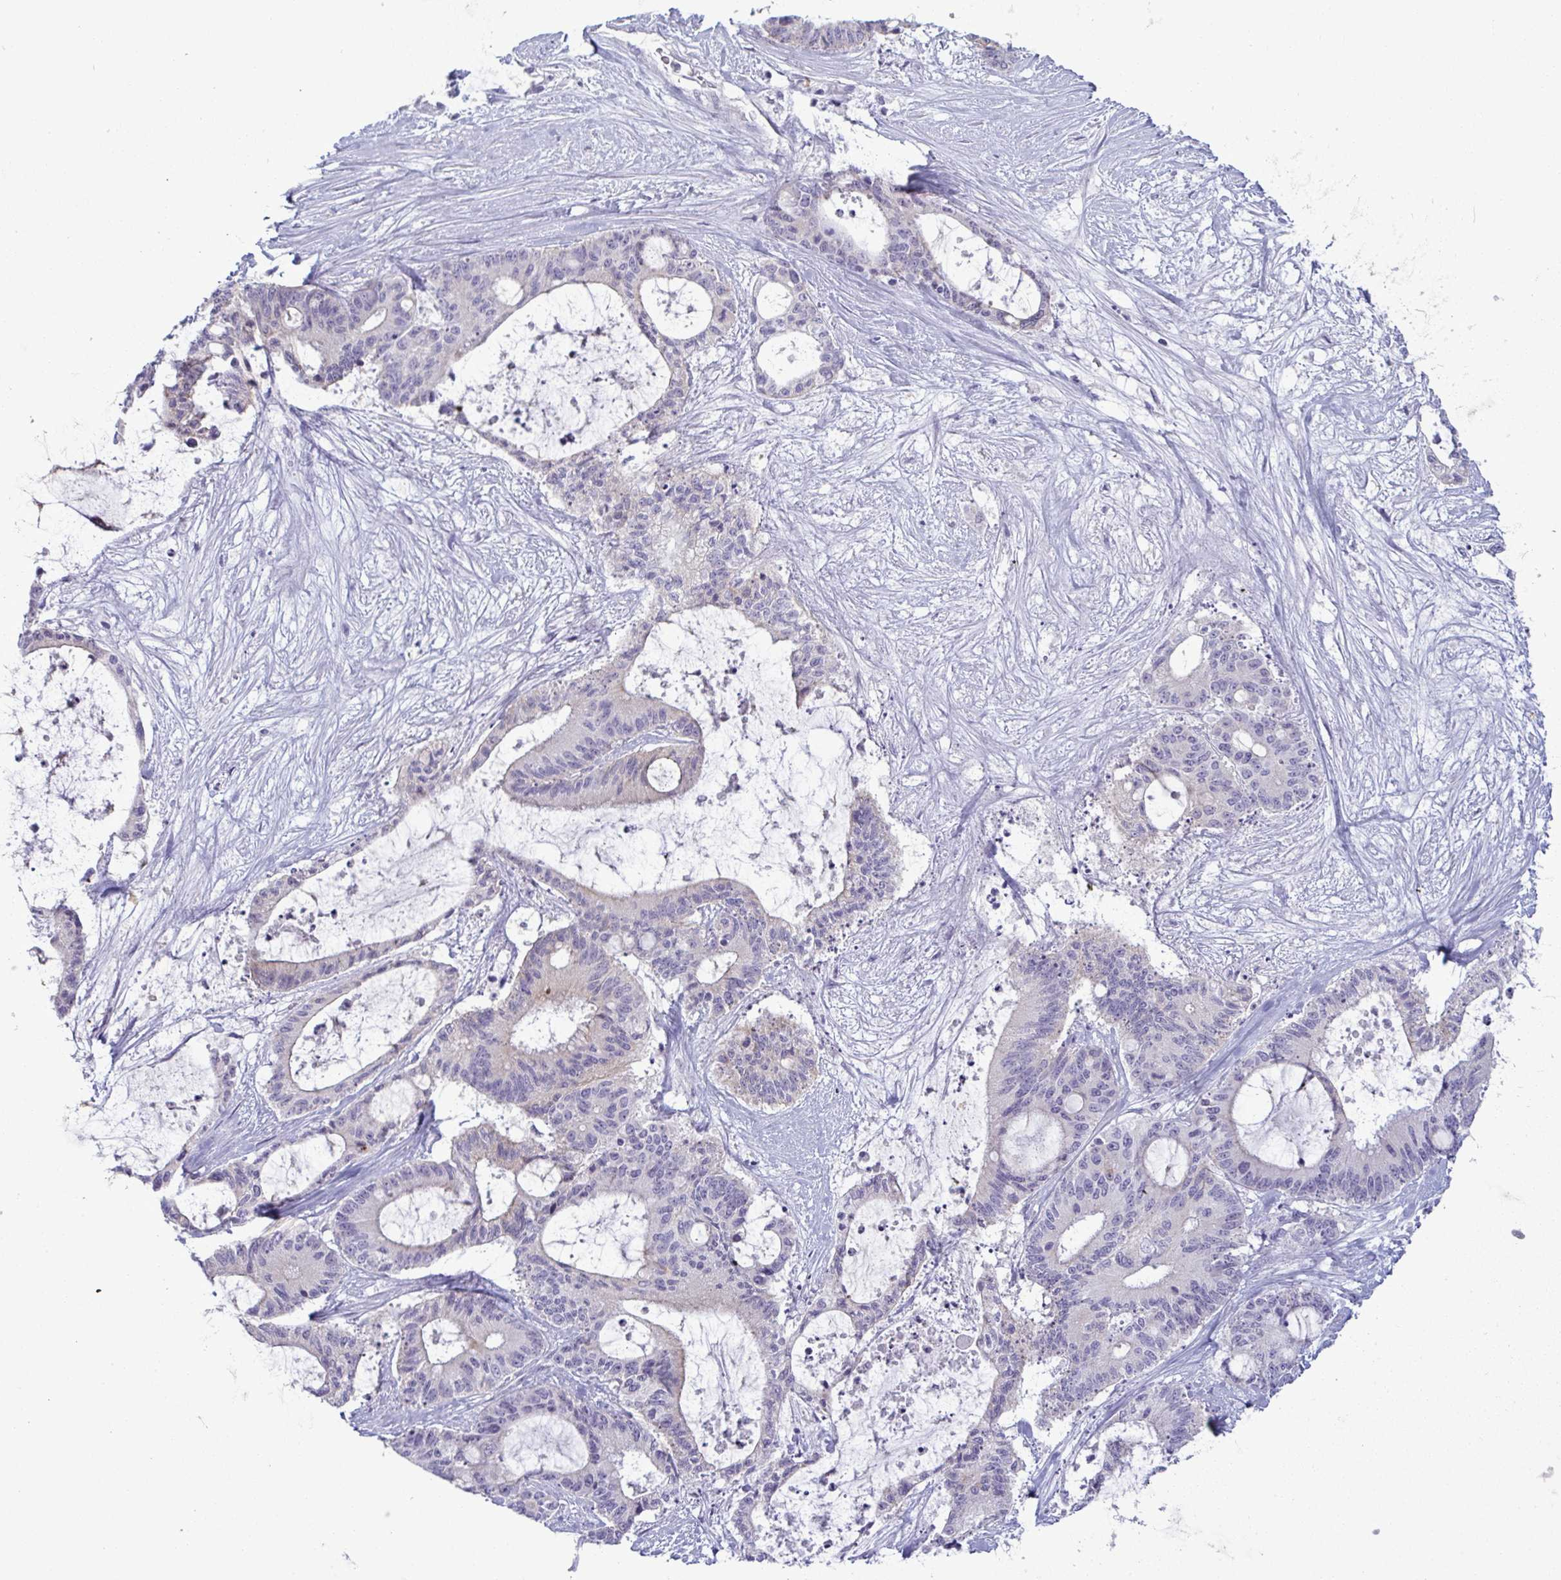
{"staining": {"intensity": "negative", "quantity": "none", "location": "none"}, "tissue": "liver cancer", "cell_type": "Tumor cells", "image_type": "cancer", "snomed": [{"axis": "morphology", "description": "Normal tissue, NOS"}, {"axis": "morphology", "description": "Cholangiocarcinoma"}, {"axis": "topography", "description": "Liver"}, {"axis": "topography", "description": "Peripheral nerve tissue"}], "caption": "Tumor cells show no significant protein staining in liver cancer.", "gene": "TENT5D", "patient": {"sex": "female", "age": 73}}